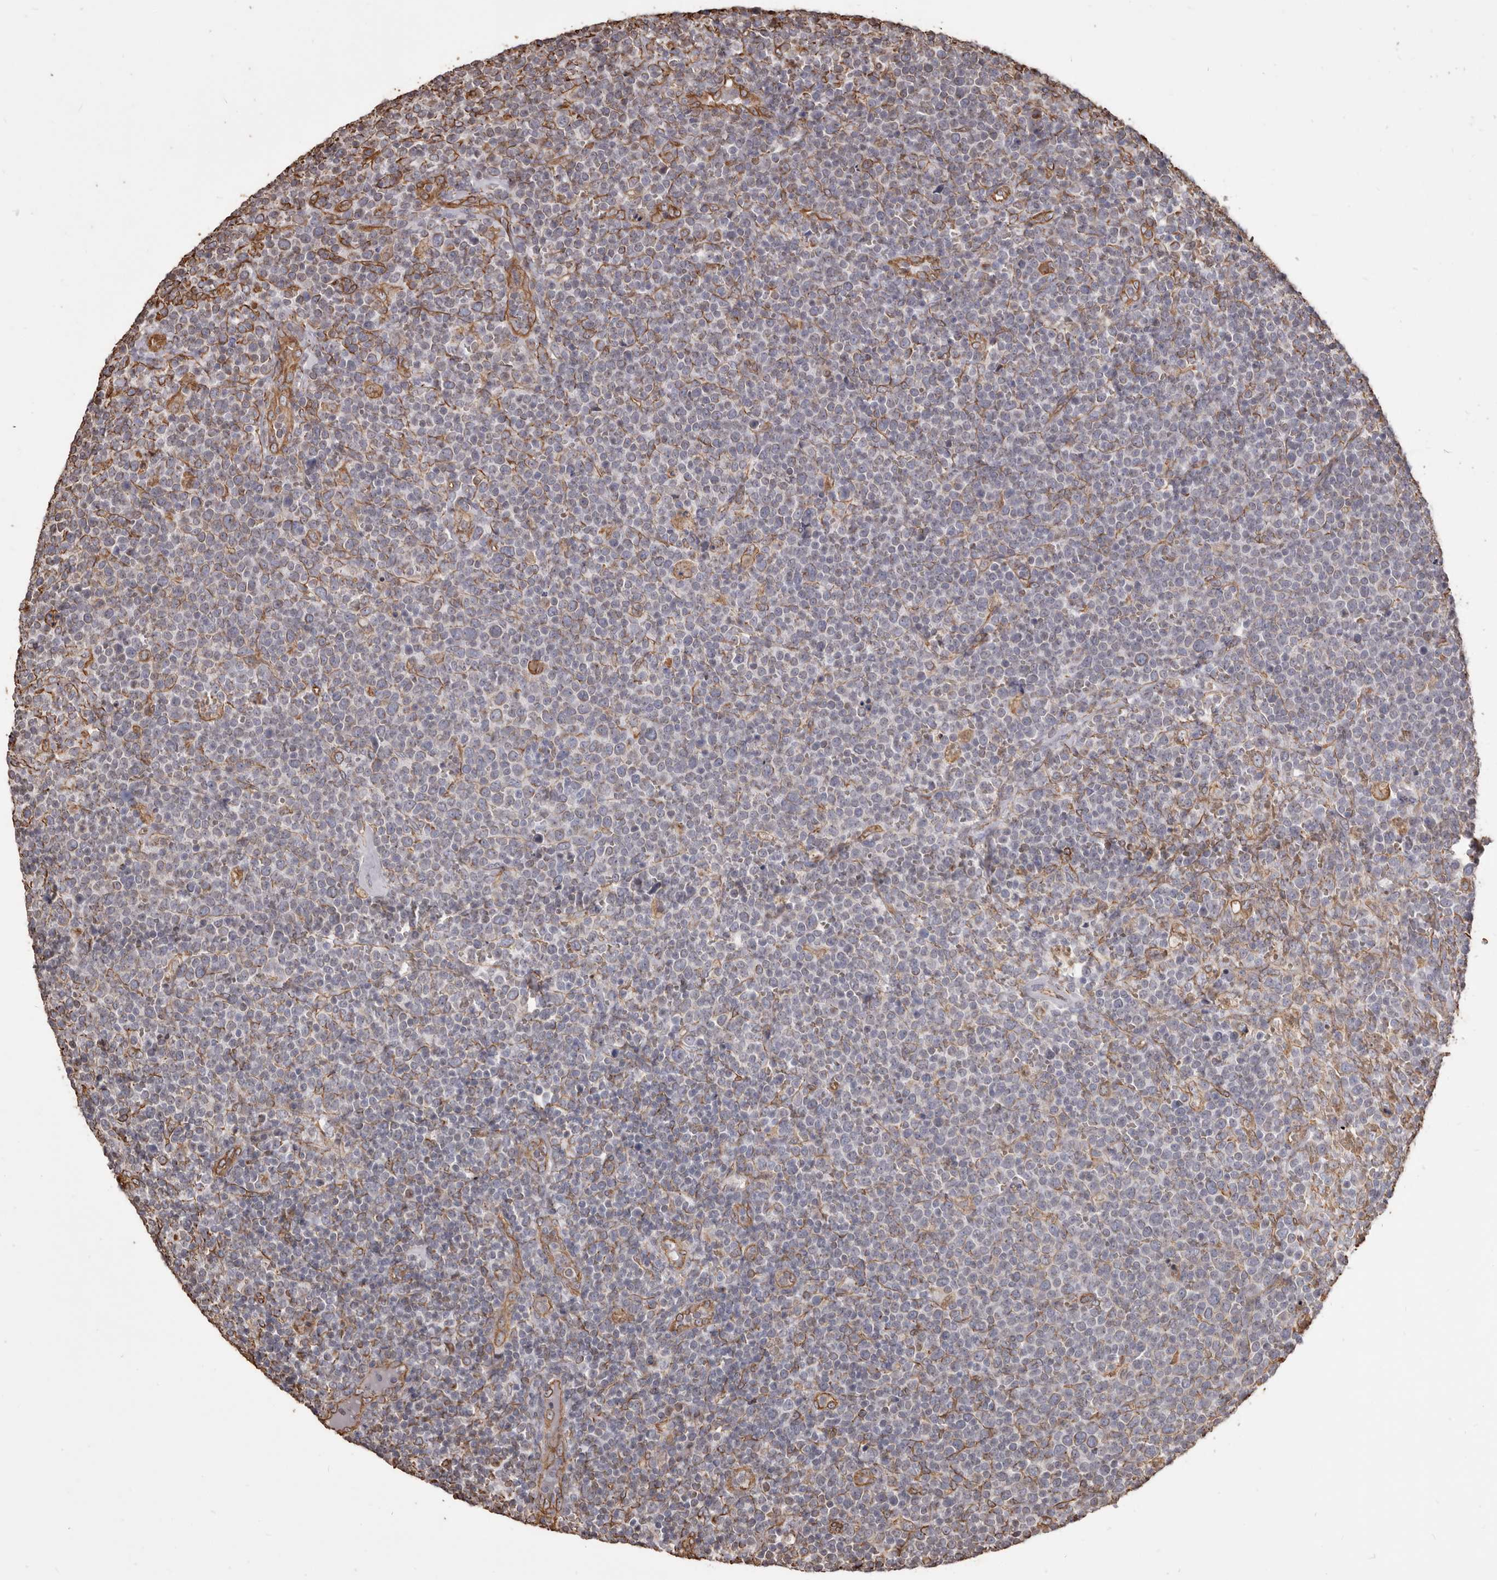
{"staining": {"intensity": "negative", "quantity": "none", "location": "none"}, "tissue": "lymphoma", "cell_type": "Tumor cells", "image_type": "cancer", "snomed": [{"axis": "morphology", "description": "Malignant lymphoma, non-Hodgkin's type, High grade"}, {"axis": "topography", "description": "Lymph node"}], "caption": "Immunohistochemistry image of neoplastic tissue: lymphoma stained with DAB (3,3'-diaminobenzidine) demonstrates no significant protein expression in tumor cells.", "gene": "MTURN", "patient": {"sex": "male", "age": 61}}